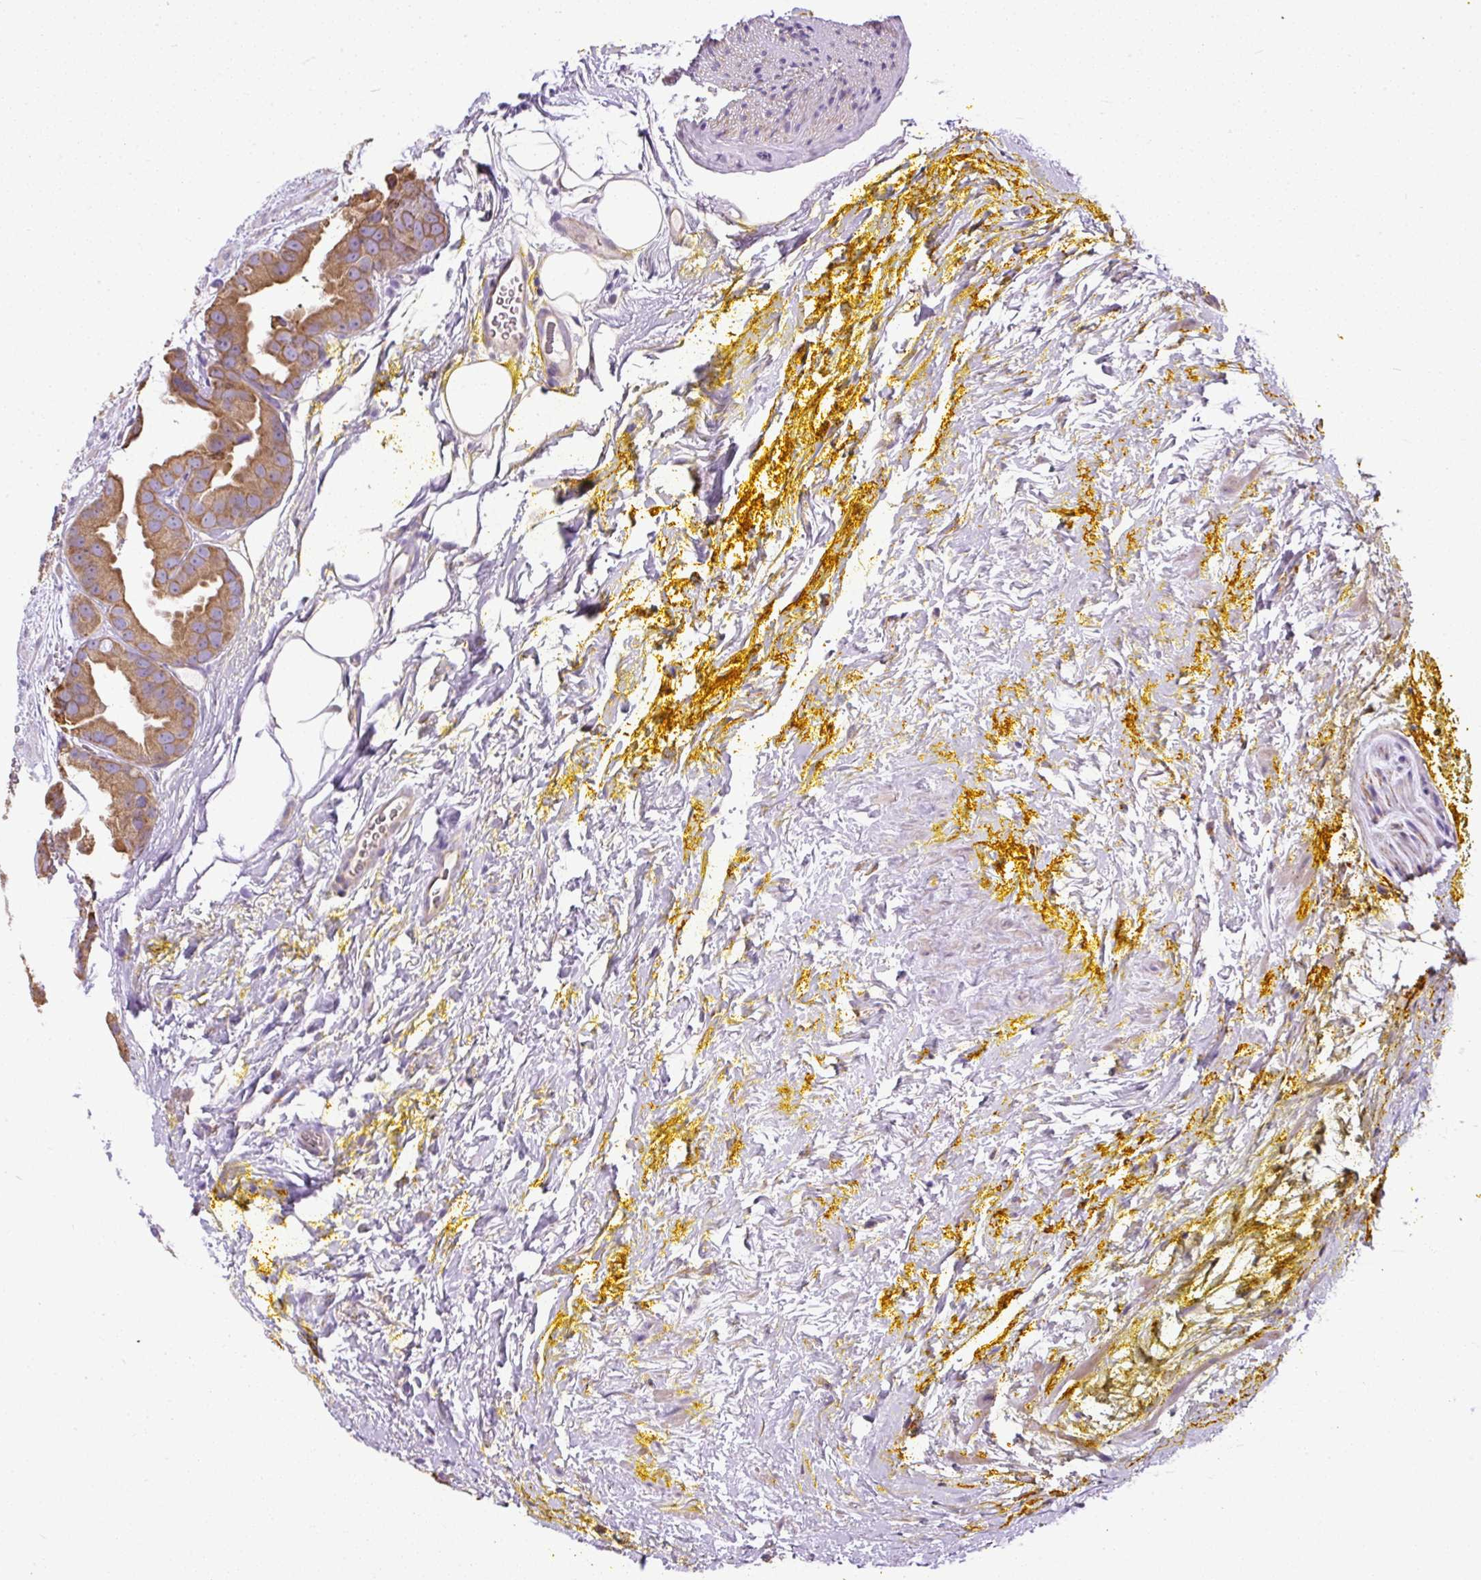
{"staining": {"intensity": "moderate", "quantity": ">75%", "location": "cytoplasmic/membranous"}, "tissue": "prostate cancer", "cell_type": "Tumor cells", "image_type": "cancer", "snomed": [{"axis": "morphology", "description": "Adenocarcinoma, High grade"}, {"axis": "topography", "description": "Prostate"}], "caption": "High-magnification brightfield microscopy of prostate cancer (adenocarcinoma (high-grade)) stained with DAB (brown) and counterstained with hematoxylin (blue). tumor cells exhibit moderate cytoplasmic/membranous staining is appreciated in approximately>75% of cells. The staining was performed using DAB to visualize the protein expression in brown, while the nuclei were stained in blue with hematoxylin (Magnification: 20x).", "gene": "FAM149A", "patient": {"sex": "male", "age": 63}}